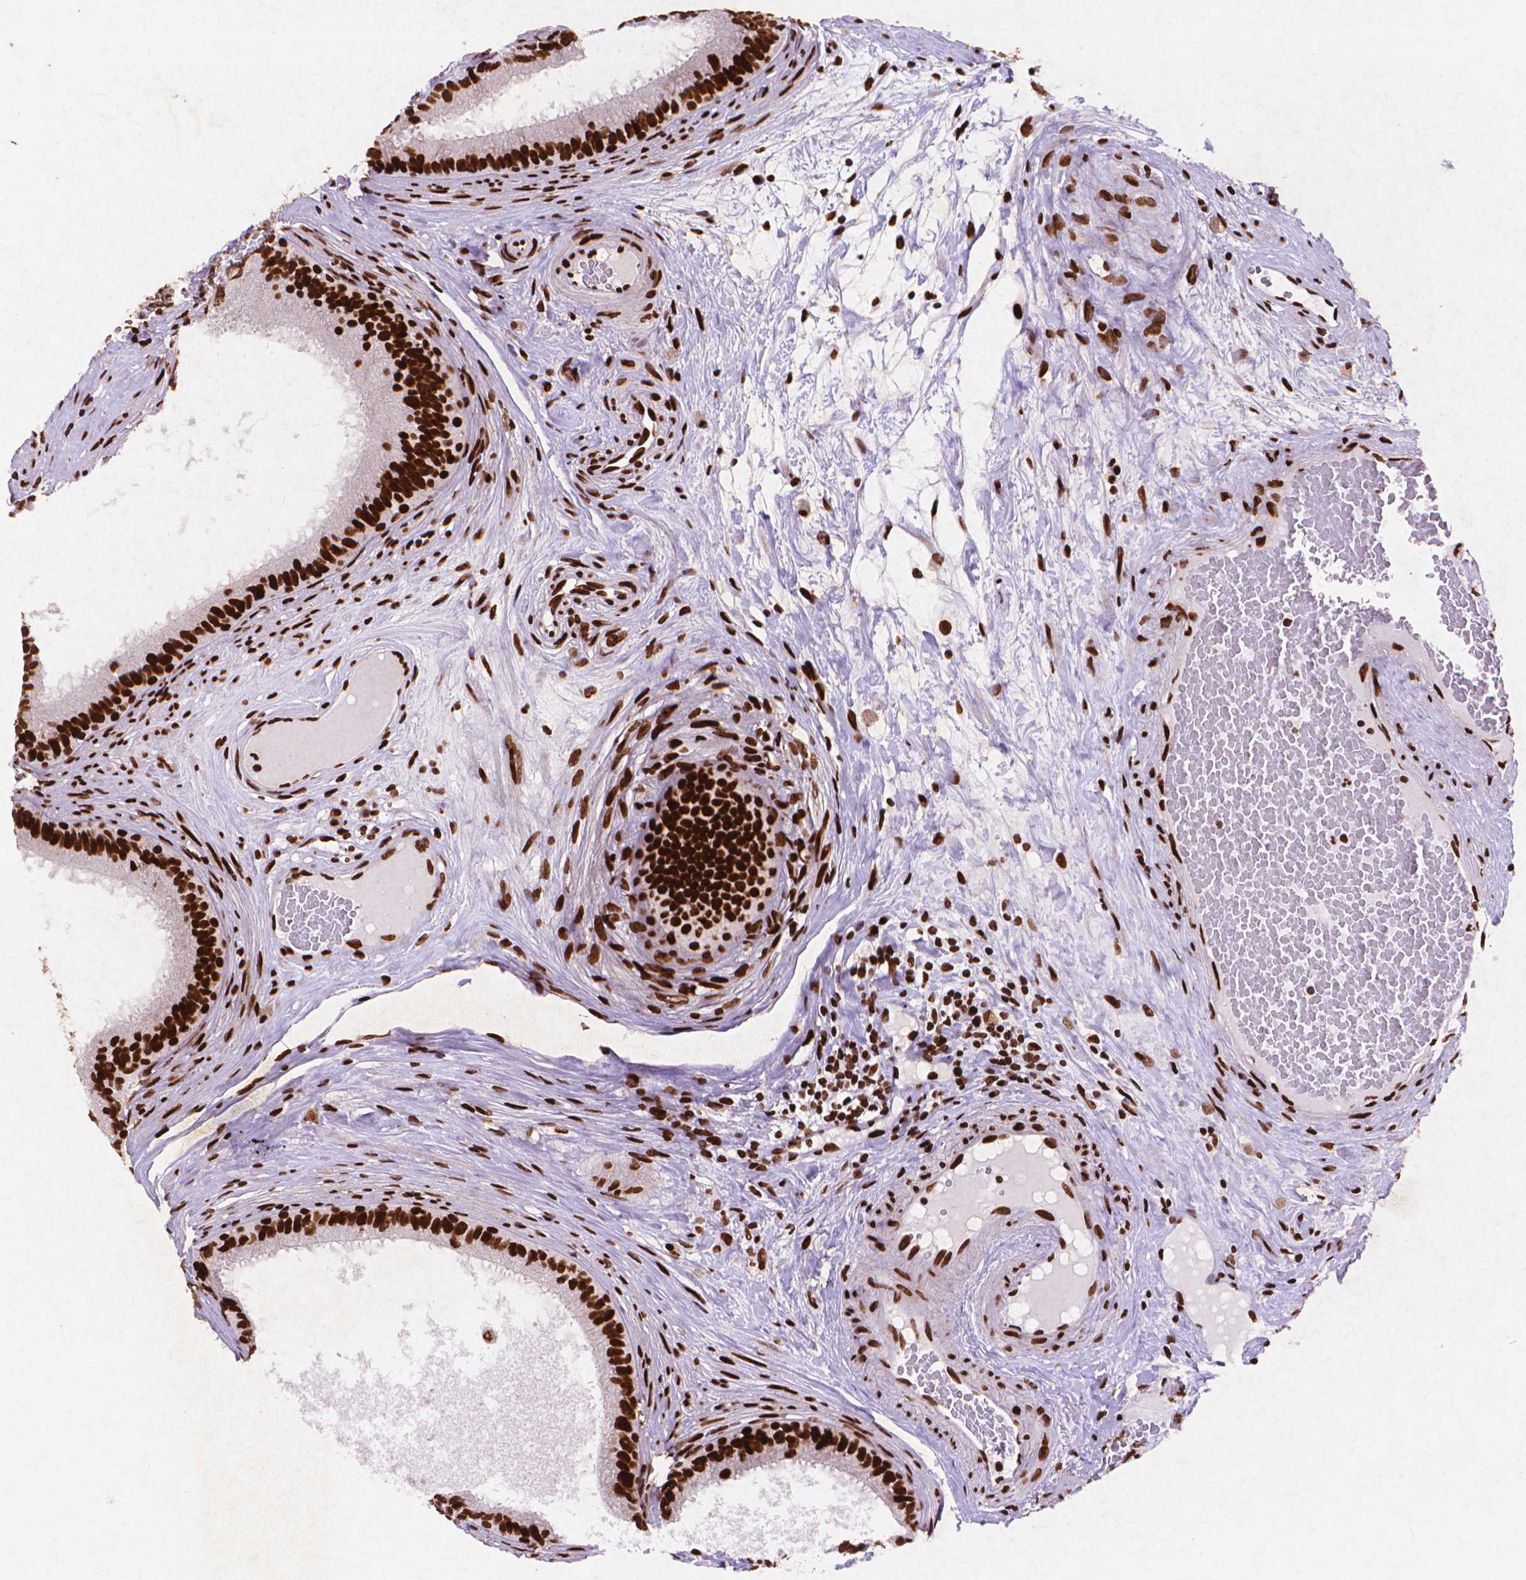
{"staining": {"intensity": "strong", "quantity": ">75%", "location": "nuclear"}, "tissue": "epididymis", "cell_type": "Glandular cells", "image_type": "normal", "snomed": [{"axis": "morphology", "description": "Normal tissue, NOS"}, {"axis": "topography", "description": "Epididymis"}], "caption": "About >75% of glandular cells in benign human epididymis display strong nuclear protein expression as visualized by brown immunohistochemical staining.", "gene": "CITED2", "patient": {"sex": "male", "age": 59}}